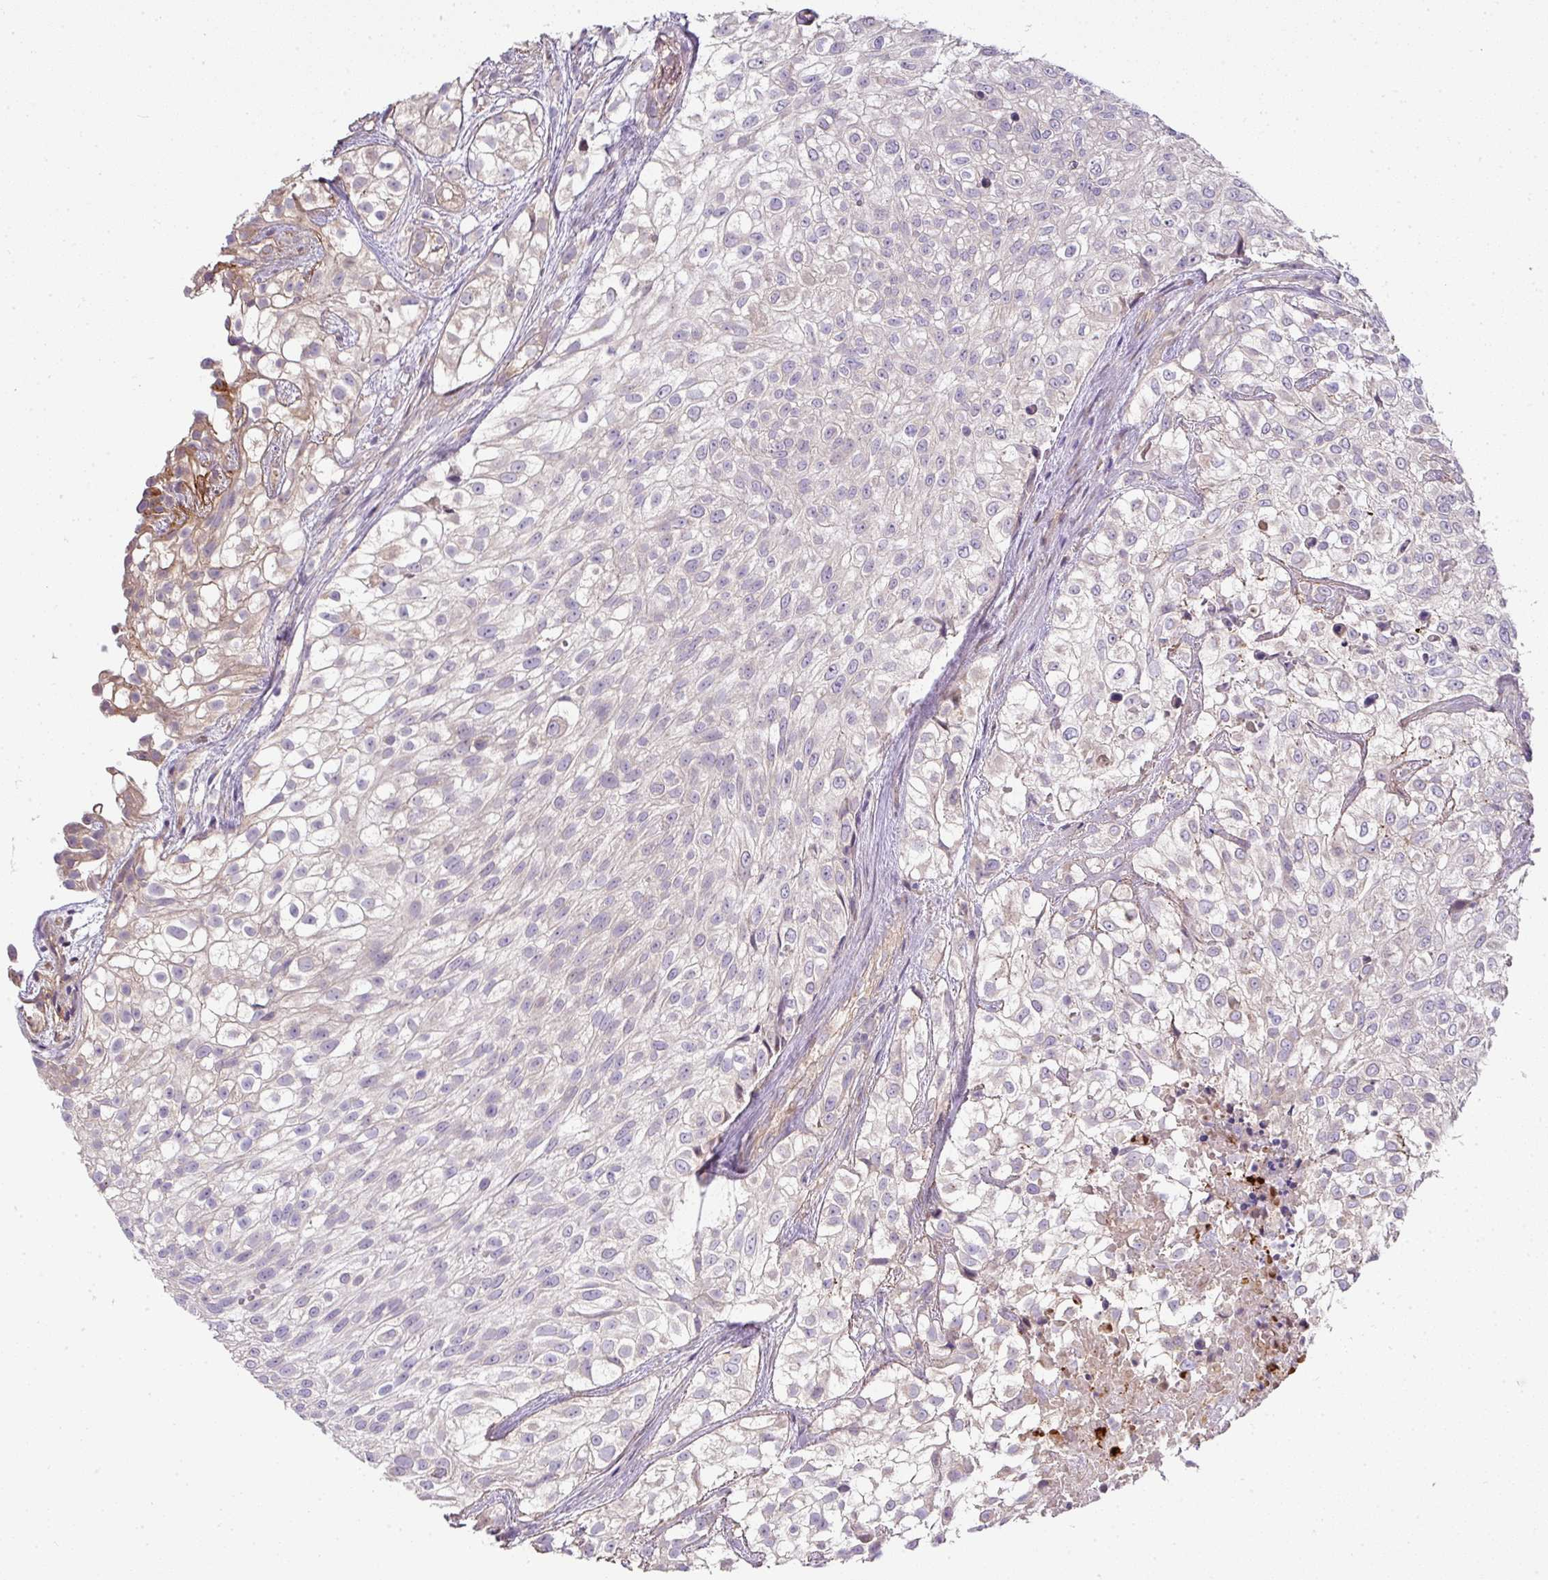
{"staining": {"intensity": "negative", "quantity": "none", "location": "none"}, "tissue": "urothelial cancer", "cell_type": "Tumor cells", "image_type": "cancer", "snomed": [{"axis": "morphology", "description": "Urothelial carcinoma, High grade"}, {"axis": "topography", "description": "Urinary bladder"}], "caption": "High power microscopy histopathology image of an IHC histopathology image of urothelial cancer, revealing no significant positivity in tumor cells.", "gene": "STK35", "patient": {"sex": "male", "age": 56}}